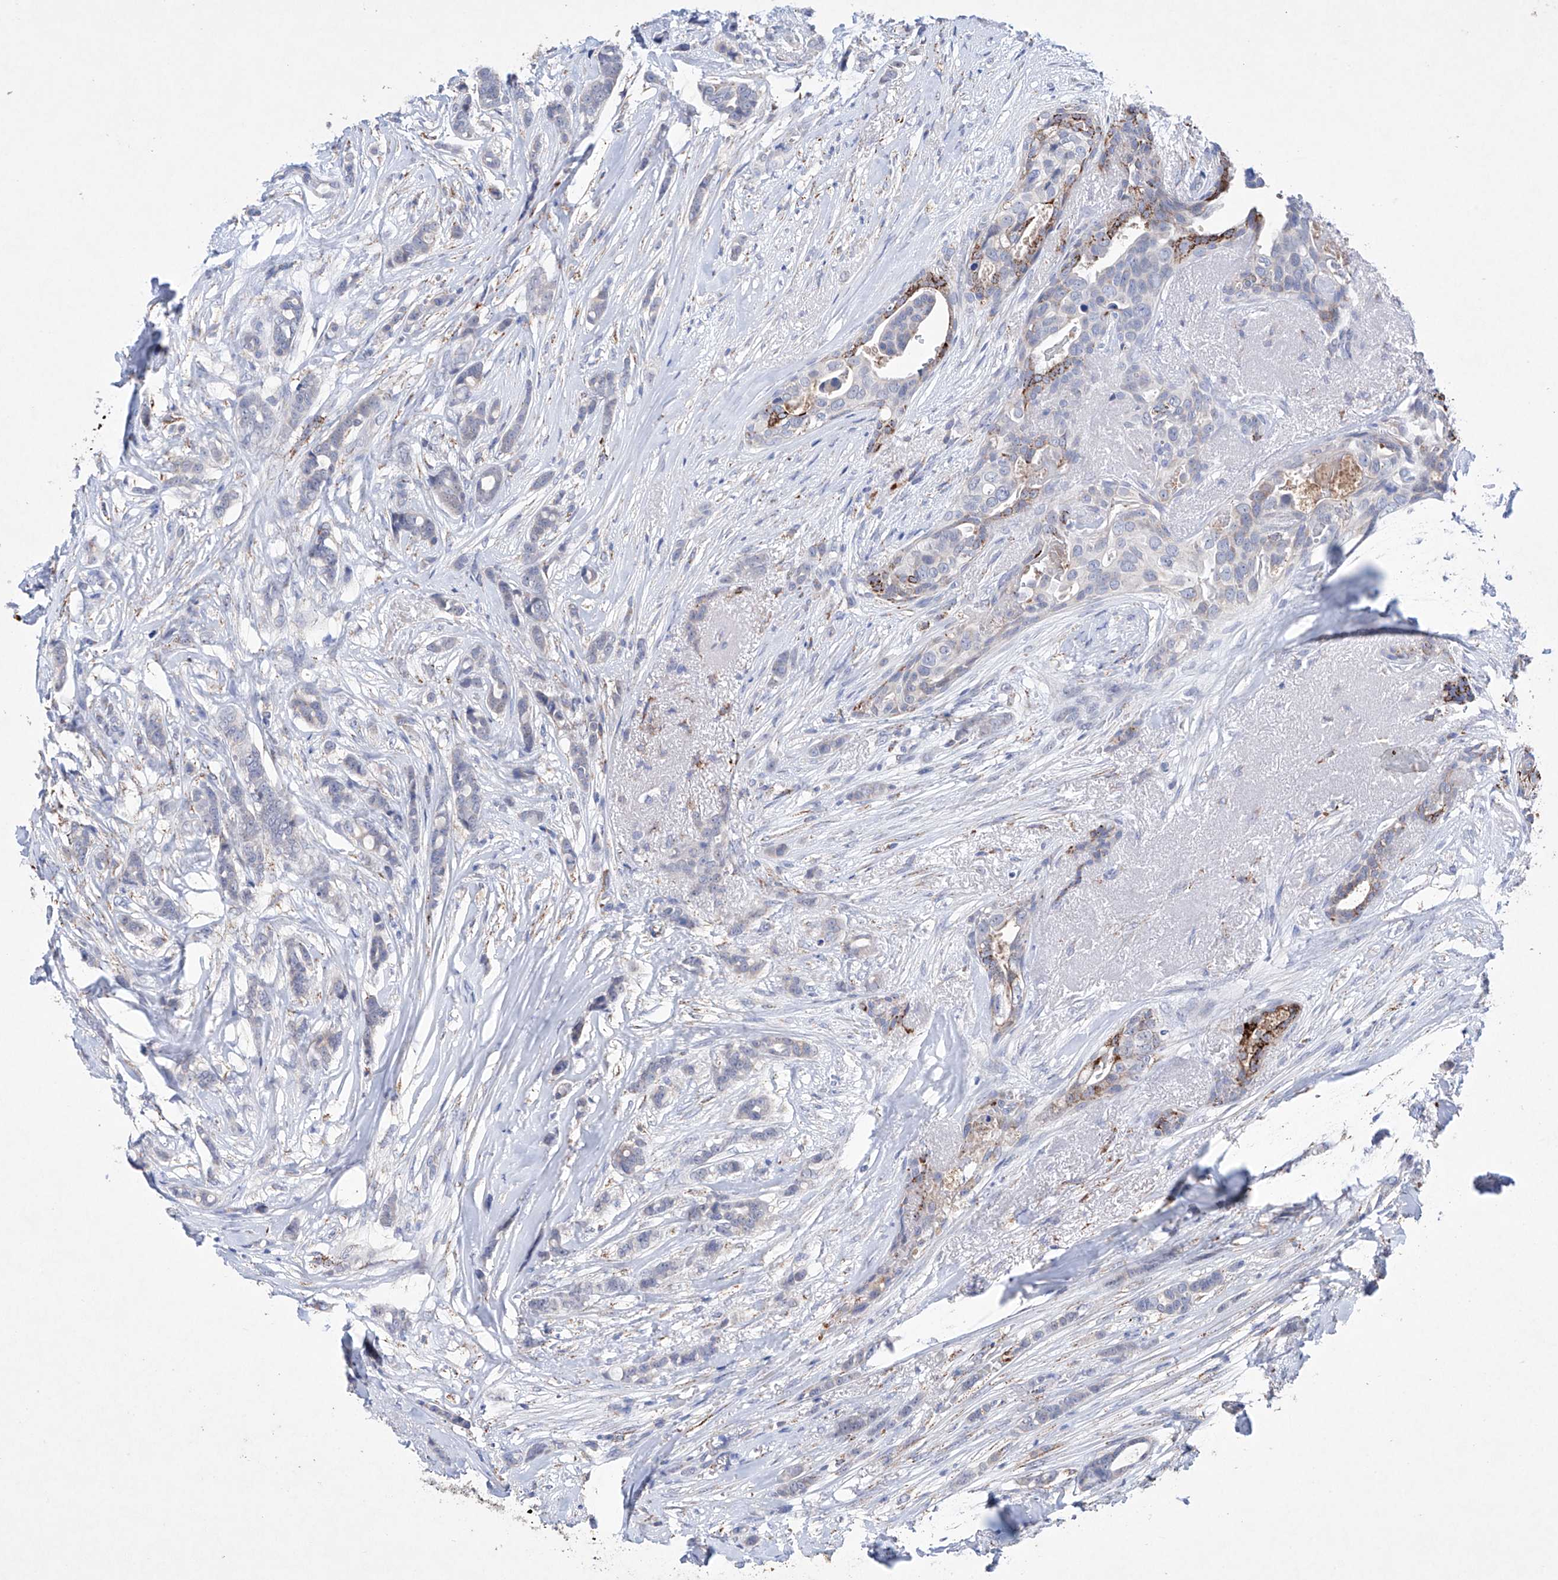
{"staining": {"intensity": "moderate", "quantity": "<25%", "location": "cytoplasmic/membranous"}, "tissue": "breast cancer", "cell_type": "Tumor cells", "image_type": "cancer", "snomed": [{"axis": "morphology", "description": "Lobular carcinoma"}, {"axis": "topography", "description": "Breast"}], "caption": "High-magnification brightfield microscopy of breast lobular carcinoma stained with DAB (brown) and counterstained with hematoxylin (blue). tumor cells exhibit moderate cytoplasmic/membranous staining is identified in approximately<25% of cells.", "gene": "NRROS", "patient": {"sex": "female", "age": 51}}